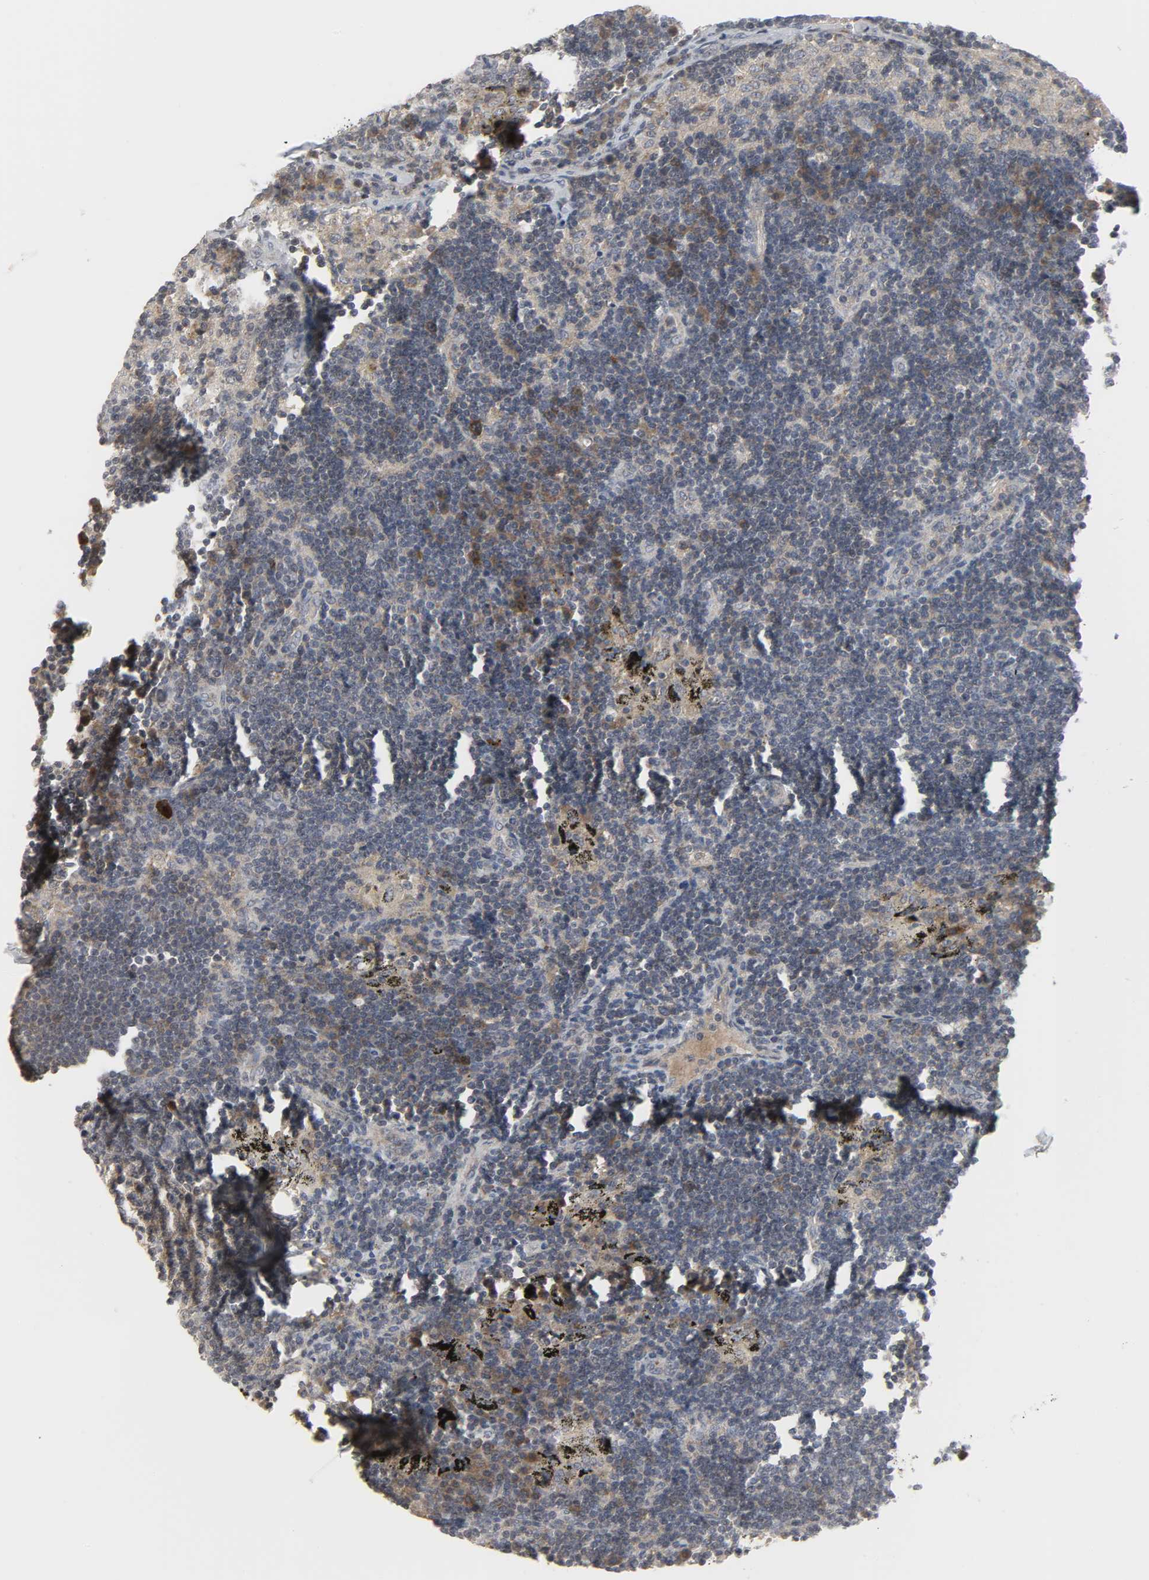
{"staining": {"intensity": "moderate", "quantity": ">75%", "location": "cytoplasmic/membranous"}, "tissue": "lymph node", "cell_type": "Germinal center cells", "image_type": "normal", "snomed": [{"axis": "morphology", "description": "Normal tissue, NOS"}, {"axis": "morphology", "description": "Squamous cell carcinoma, metastatic, NOS"}, {"axis": "topography", "description": "Lymph node"}], "caption": "Protein staining of normal lymph node demonstrates moderate cytoplasmic/membranous positivity in approximately >75% of germinal center cells.", "gene": "CLIP1", "patient": {"sex": "female", "age": 53}}